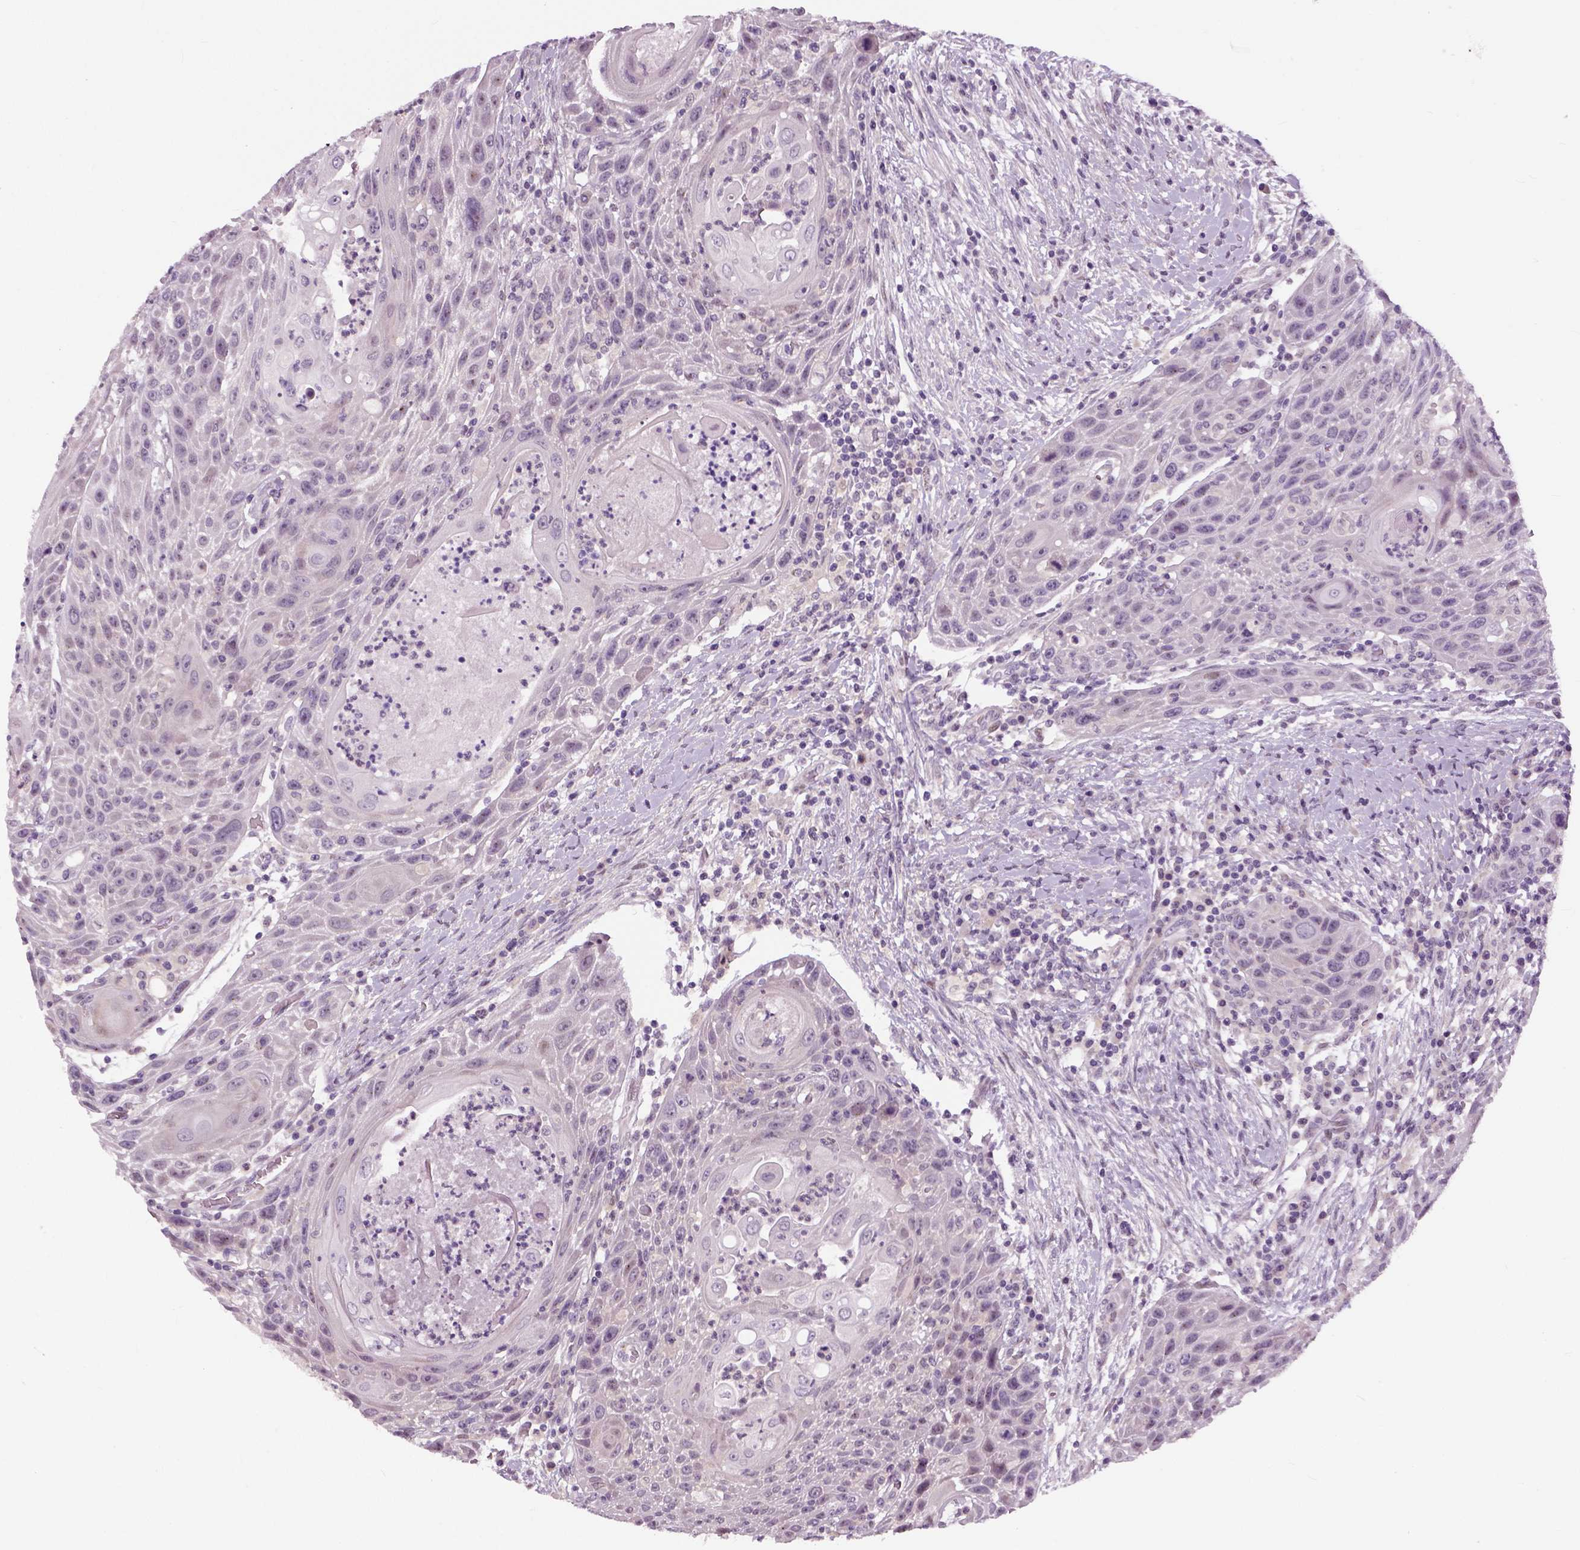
{"staining": {"intensity": "negative", "quantity": "none", "location": "none"}, "tissue": "head and neck cancer", "cell_type": "Tumor cells", "image_type": "cancer", "snomed": [{"axis": "morphology", "description": "Squamous cell carcinoma, NOS"}, {"axis": "topography", "description": "Head-Neck"}], "caption": "Tumor cells are negative for brown protein staining in head and neck cancer.", "gene": "NECAB1", "patient": {"sex": "male", "age": 69}}